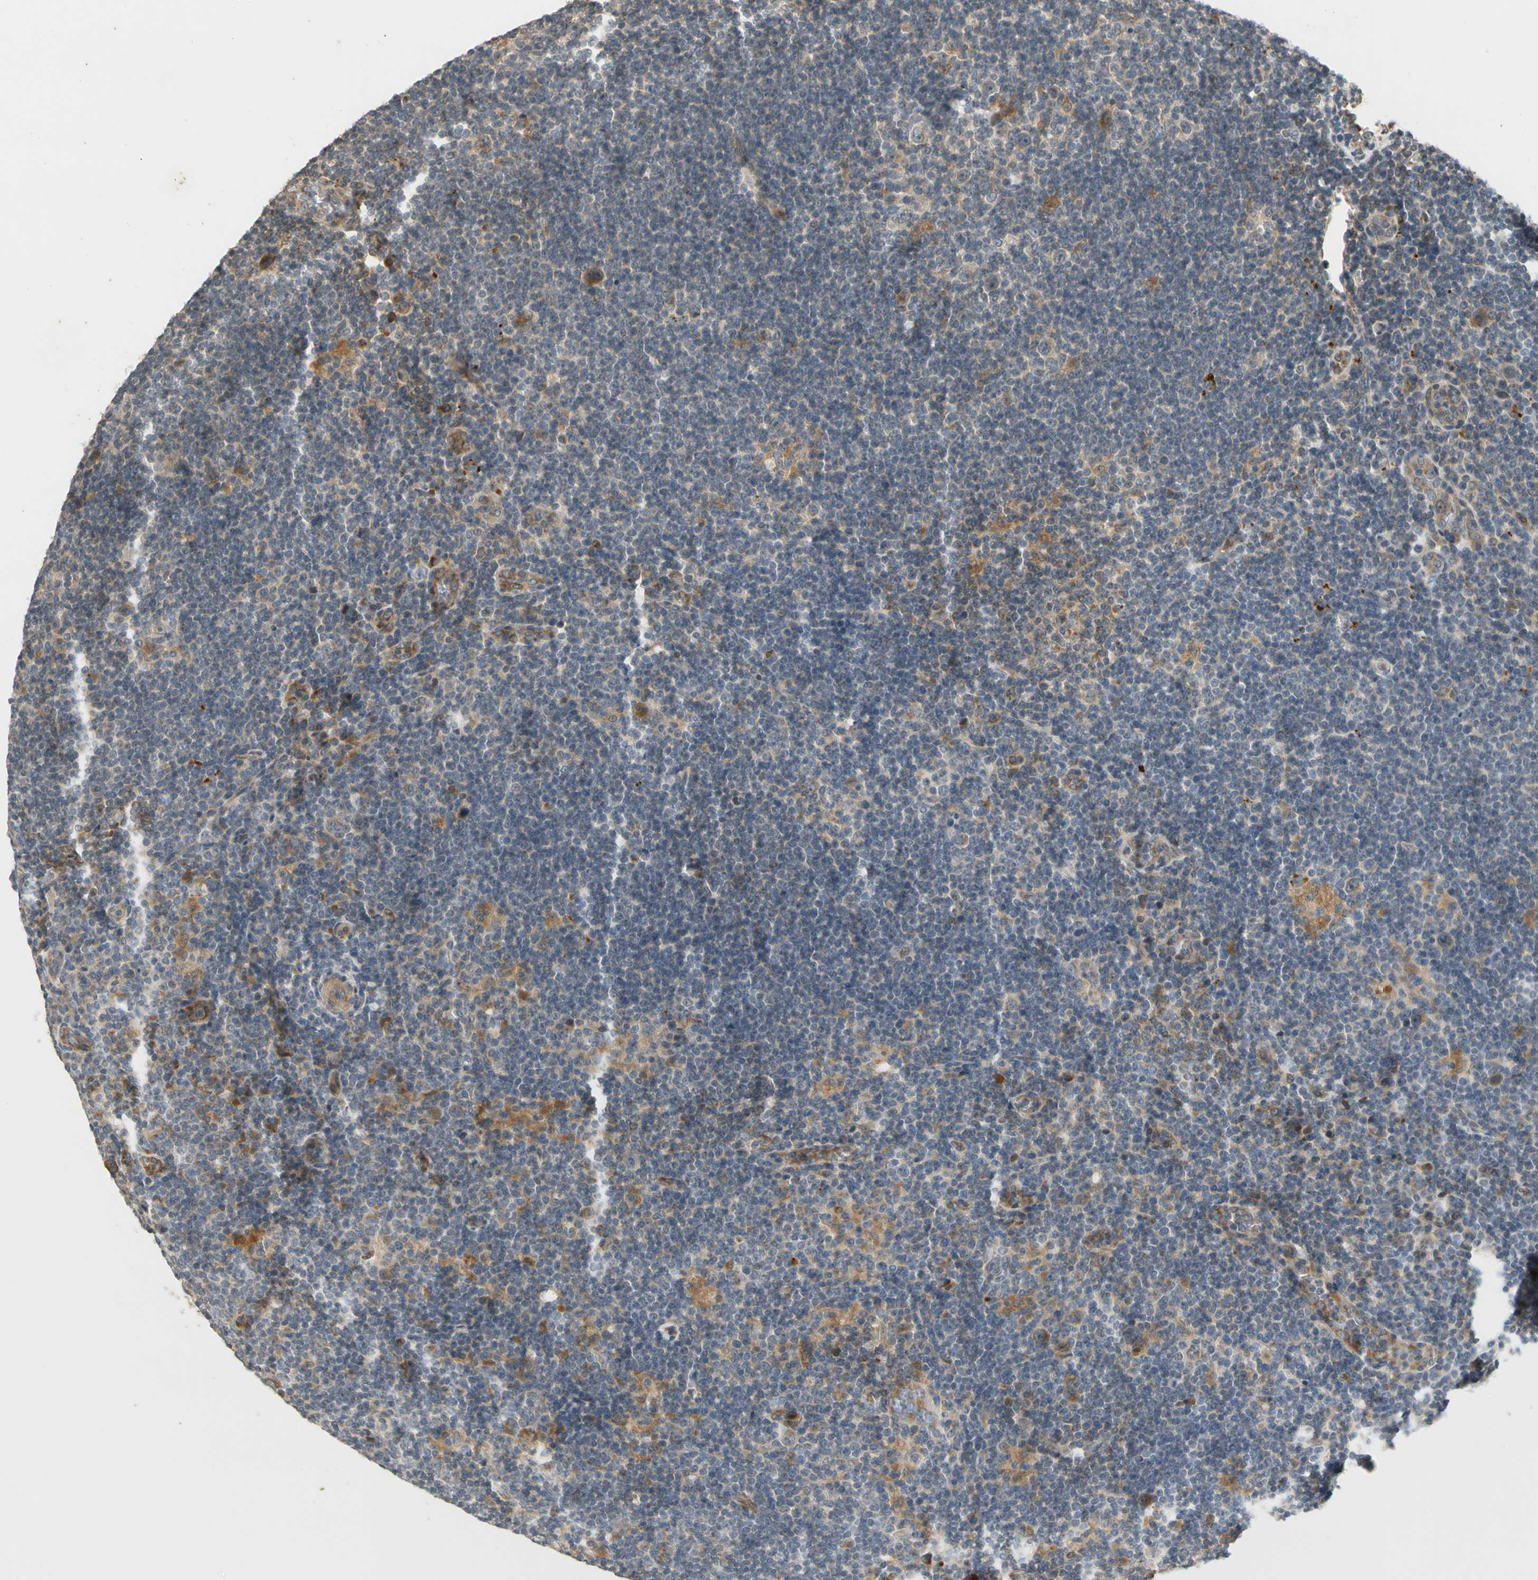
{"staining": {"intensity": "moderate", "quantity": ">75%", "location": "cytoplasmic/membranous"}, "tissue": "lymphoma", "cell_type": "Tumor cells", "image_type": "cancer", "snomed": [{"axis": "morphology", "description": "Hodgkin's disease, NOS"}, {"axis": "topography", "description": "Lymph node"}], "caption": "This photomicrograph reveals Hodgkin's disease stained with IHC to label a protein in brown. The cytoplasmic/membranous of tumor cells show moderate positivity for the protein. Nuclei are counter-stained blue.", "gene": "ATP2C1", "patient": {"sex": "female", "age": 57}}